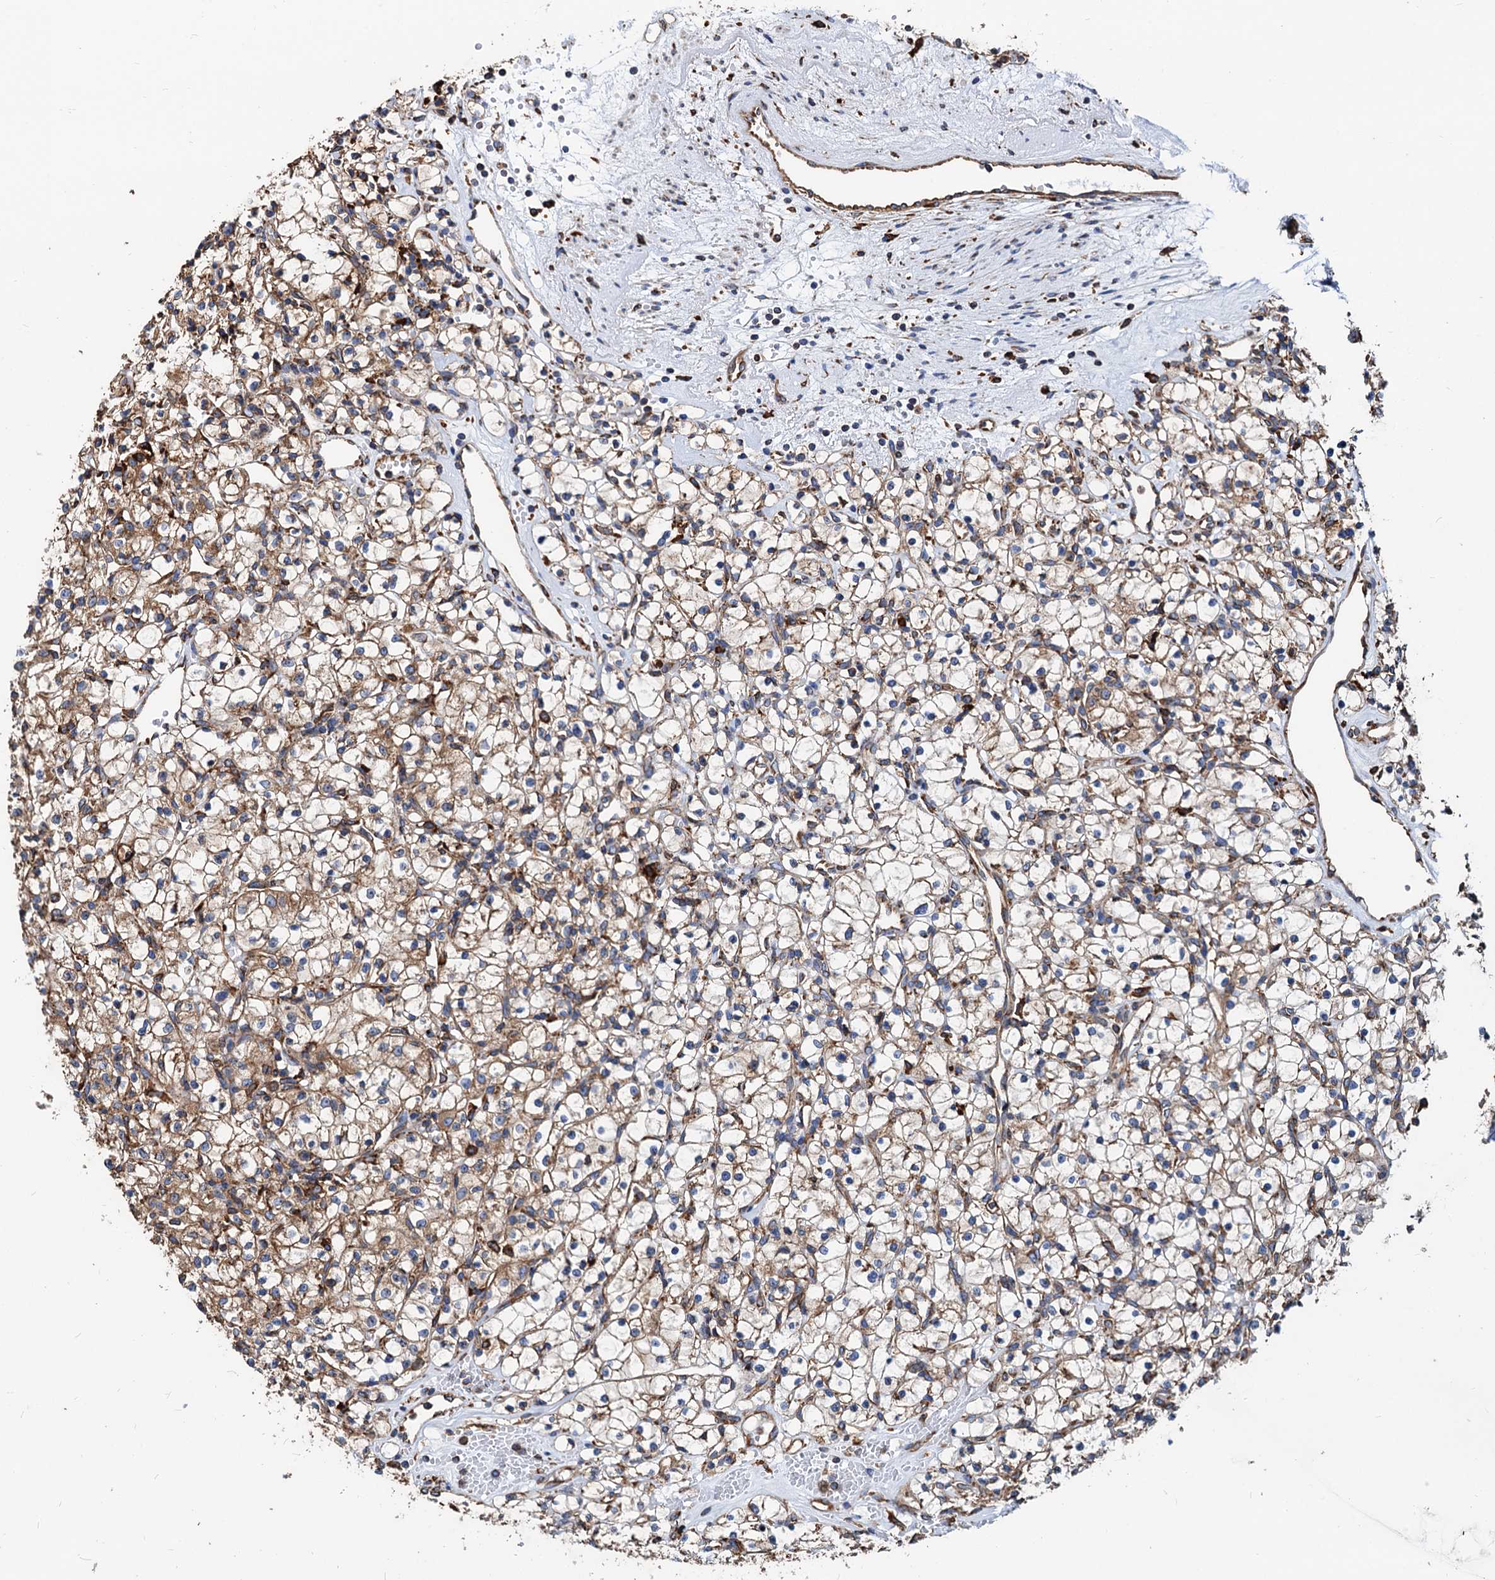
{"staining": {"intensity": "moderate", "quantity": "25%-75%", "location": "cytoplasmic/membranous"}, "tissue": "renal cancer", "cell_type": "Tumor cells", "image_type": "cancer", "snomed": [{"axis": "morphology", "description": "Adenocarcinoma, NOS"}, {"axis": "topography", "description": "Kidney"}], "caption": "A medium amount of moderate cytoplasmic/membranous staining is present in approximately 25%-75% of tumor cells in renal cancer tissue.", "gene": "HSPA5", "patient": {"sex": "female", "age": 59}}